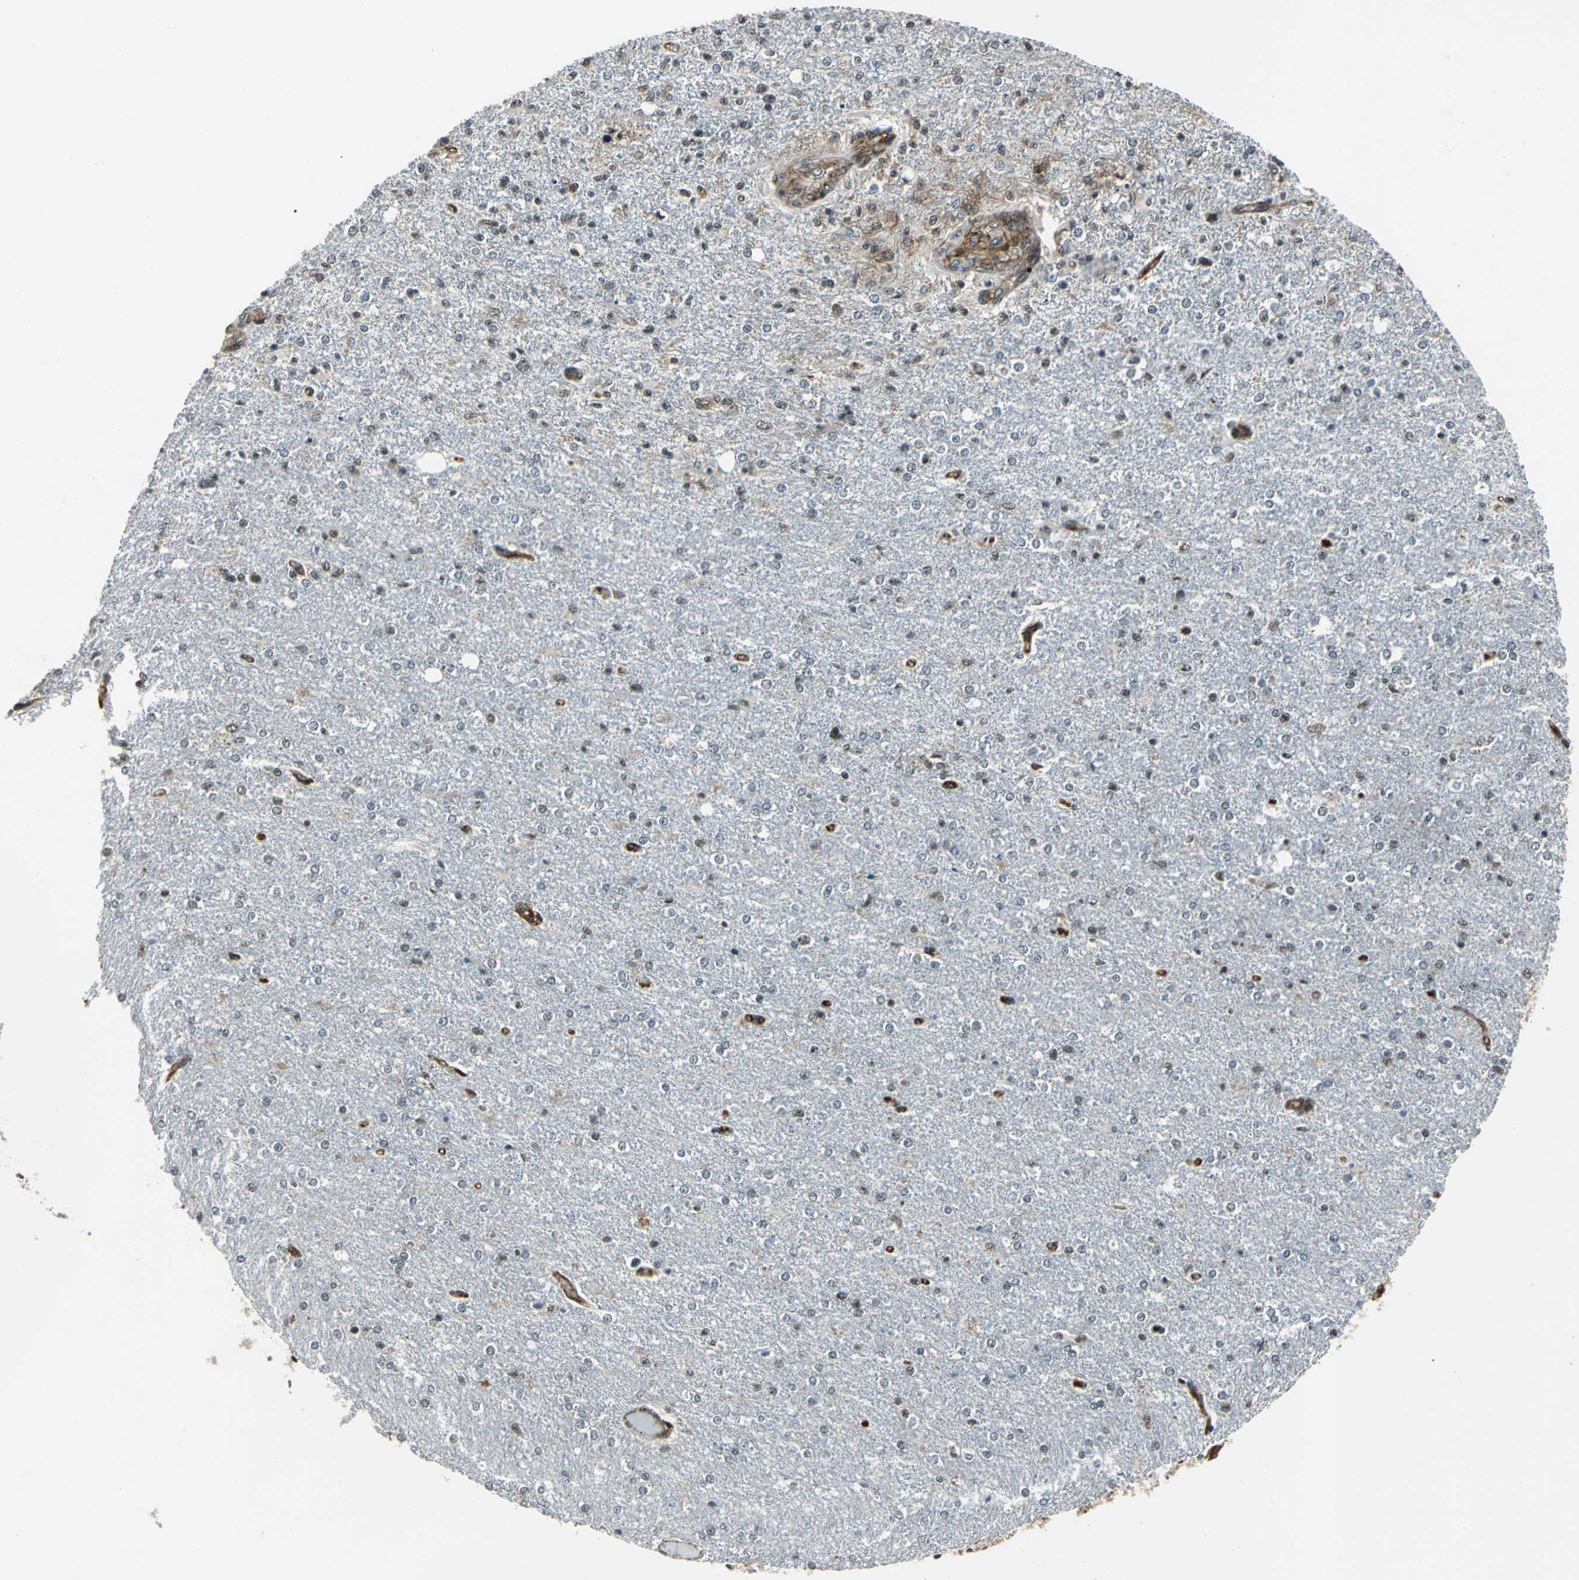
{"staining": {"intensity": "weak", "quantity": "25%-75%", "location": "nuclear"}, "tissue": "glioma", "cell_type": "Tumor cells", "image_type": "cancer", "snomed": [{"axis": "morphology", "description": "Glioma, malignant, High grade"}, {"axis": "topography", "description": "Cerebral cortex"}], "caption": "Immunohistochemical staining of malignant high-grade glioma demonstrates weak nuclear protein expression in about 25%-75% of tumor cells. The staining is performed using DAB brown chromogen to label protein expression. The nuclei are counter-stained blue using hematoxylin.", "gene": "NR2C2", "patient": {"sex": "male", "age": 76}}